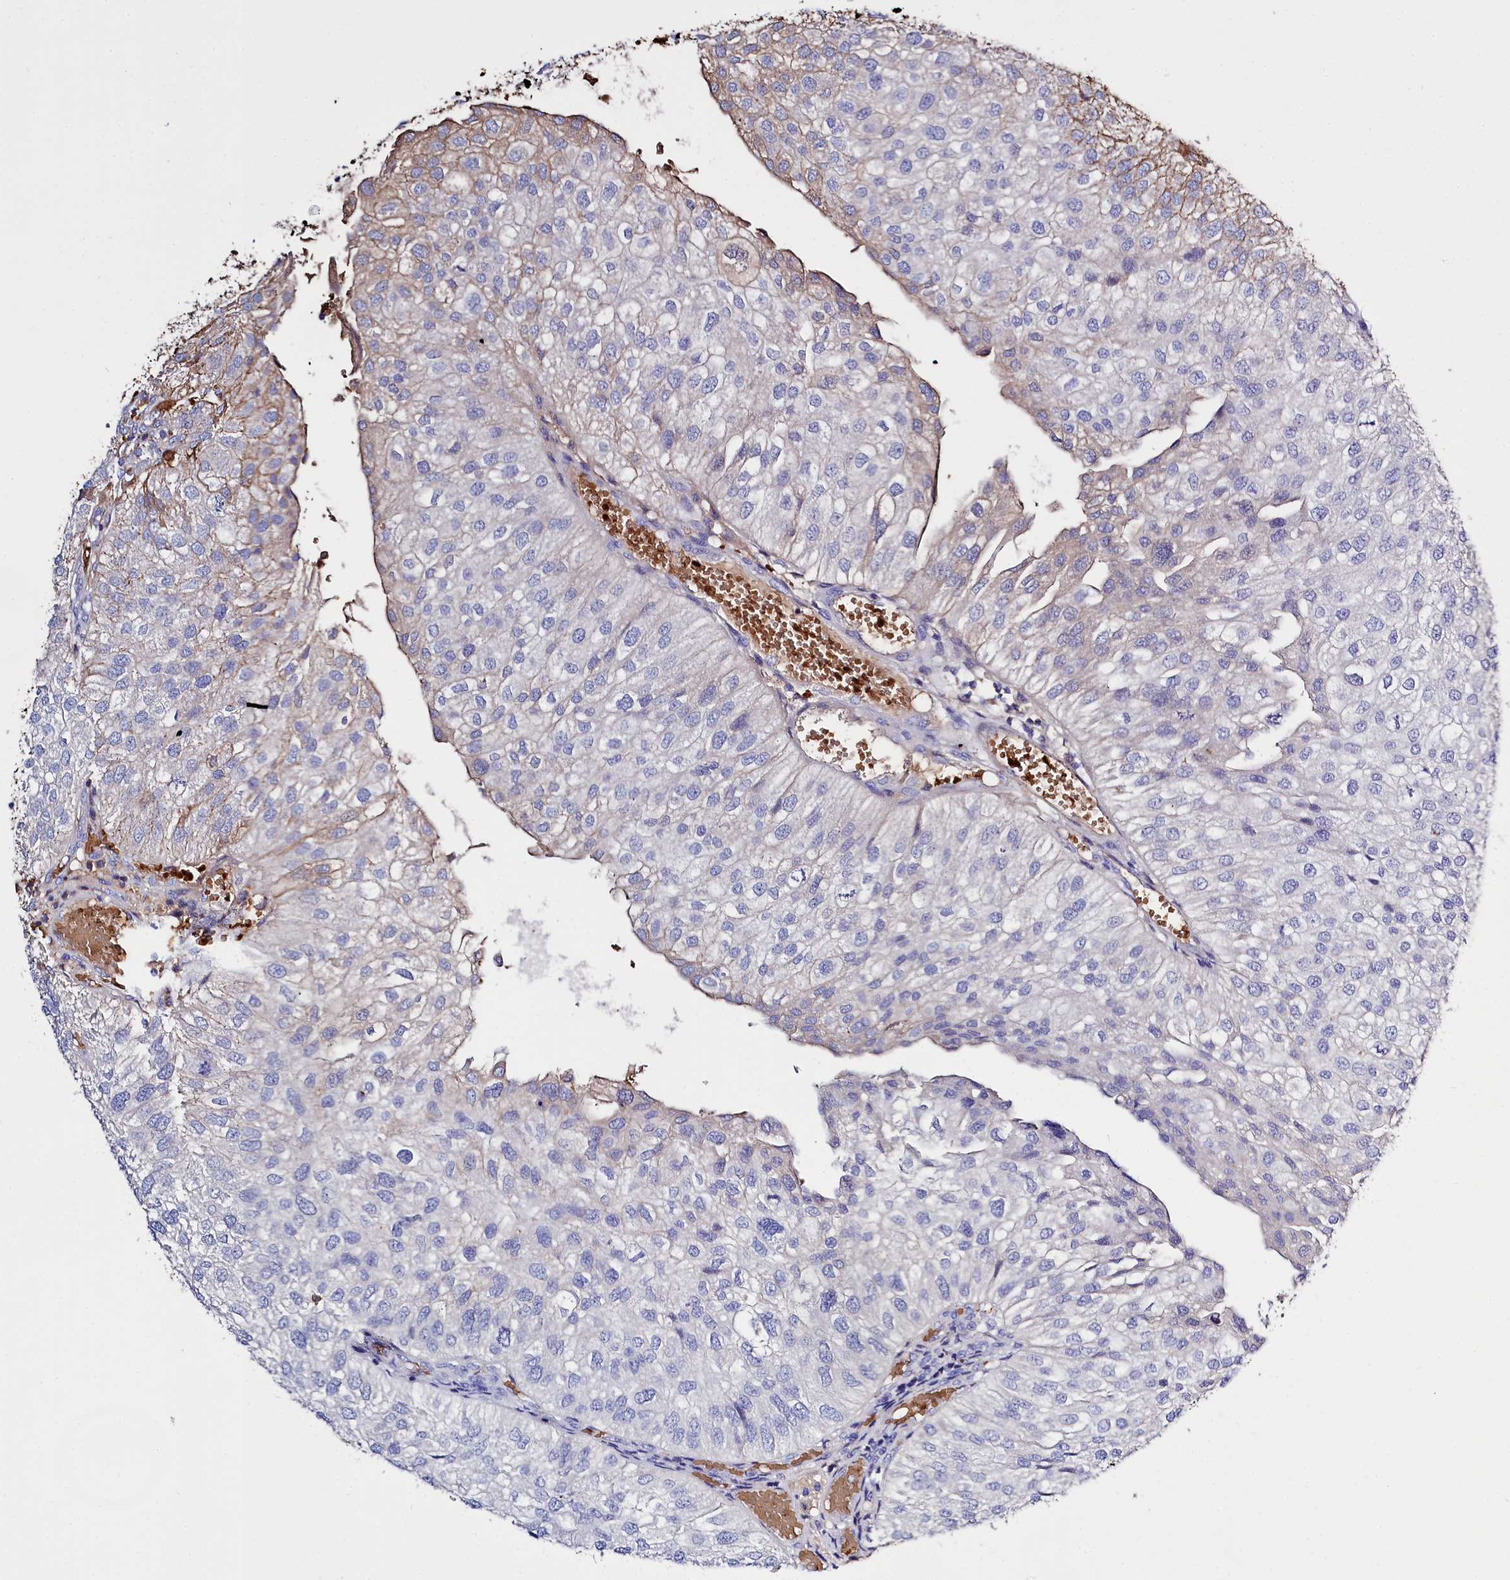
{"staining": {"intensity": "moderate", "quantity": "<25%", "location": "cytoplasmic/membranous"}, "tissue": "urothelial cancer", "cell_type": "Tumor cells", "image_type": "cancer", "snomed": [{"axis": "morphology", "description": "Urothelial carcinoma, Low grade"}, {"axis": "topography", "description": "Urinary bladder"}], "caption": "This histopathology image shows IHC staining of human low-grade urothelial carcinoma, with low moderate cytoplasmic/membranous staining in about <25% of tumor cells.", "gene": "RPUSD3", "patient": {"sex": "female", "age": 89}}